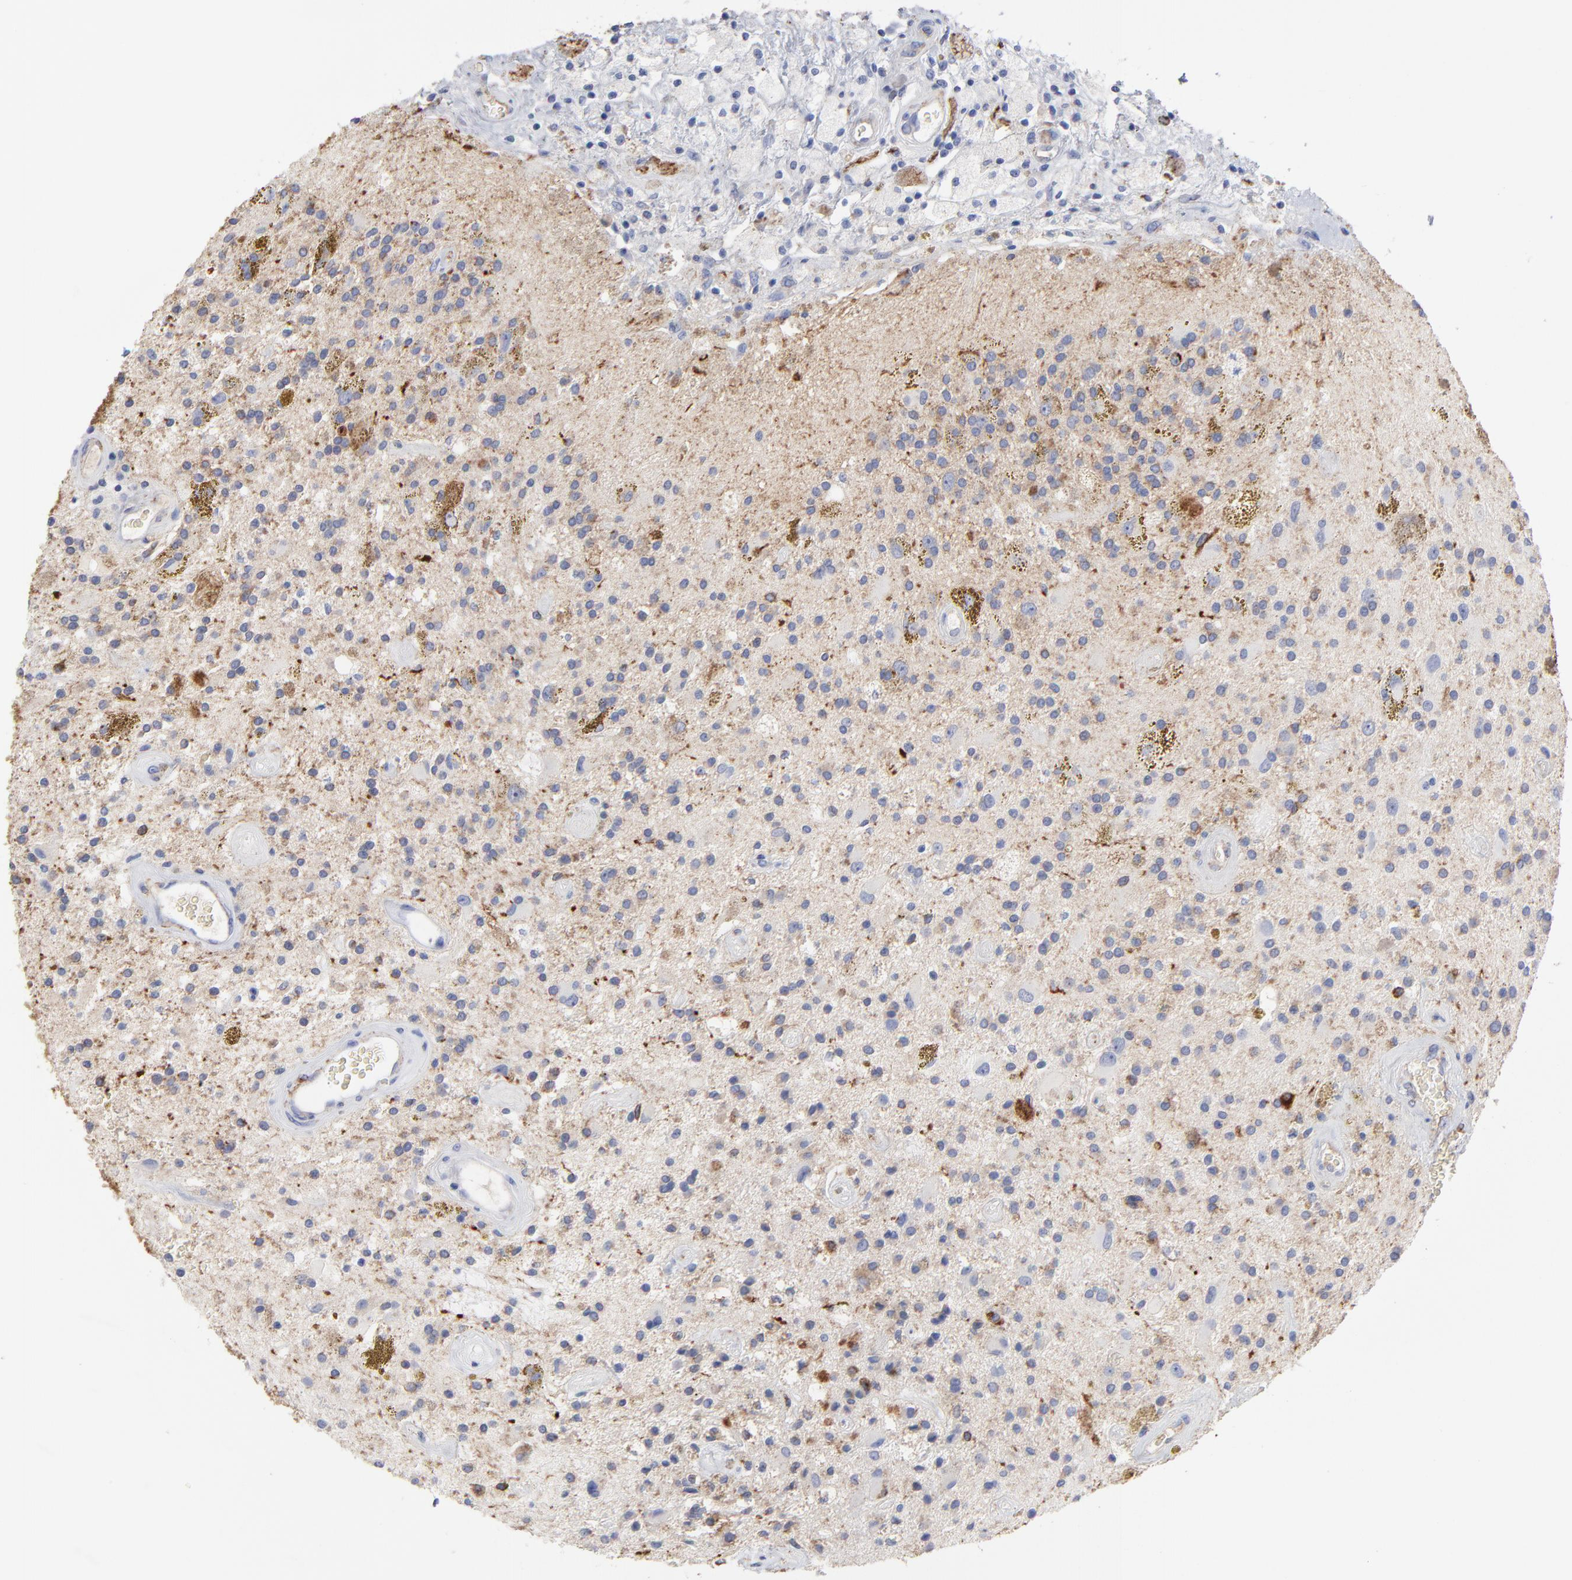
{"staining": {"intensity": "moderate", "quantity": "25%-75%", "location": "cytoplasmic/membranous"}, "tissue": "glioma", "cell_type": "Tumor cells", "image_type": "cancer", "snomed": [{"axis": "morphology", "description": "Glioma, malignant, Low grade"}, {"axis": "topography", "description": "Brain"}], "caption": "Immunohistochemistry (IHC) photomicrograph of glioma stained for a protein (brown), which demonstrates medium levels of moderate cytoplasmic/membranous positivity in about 25%-75% of tumor cells.", "gene": "CNTN3", "patient": {"sex": "male", "age": 58}}